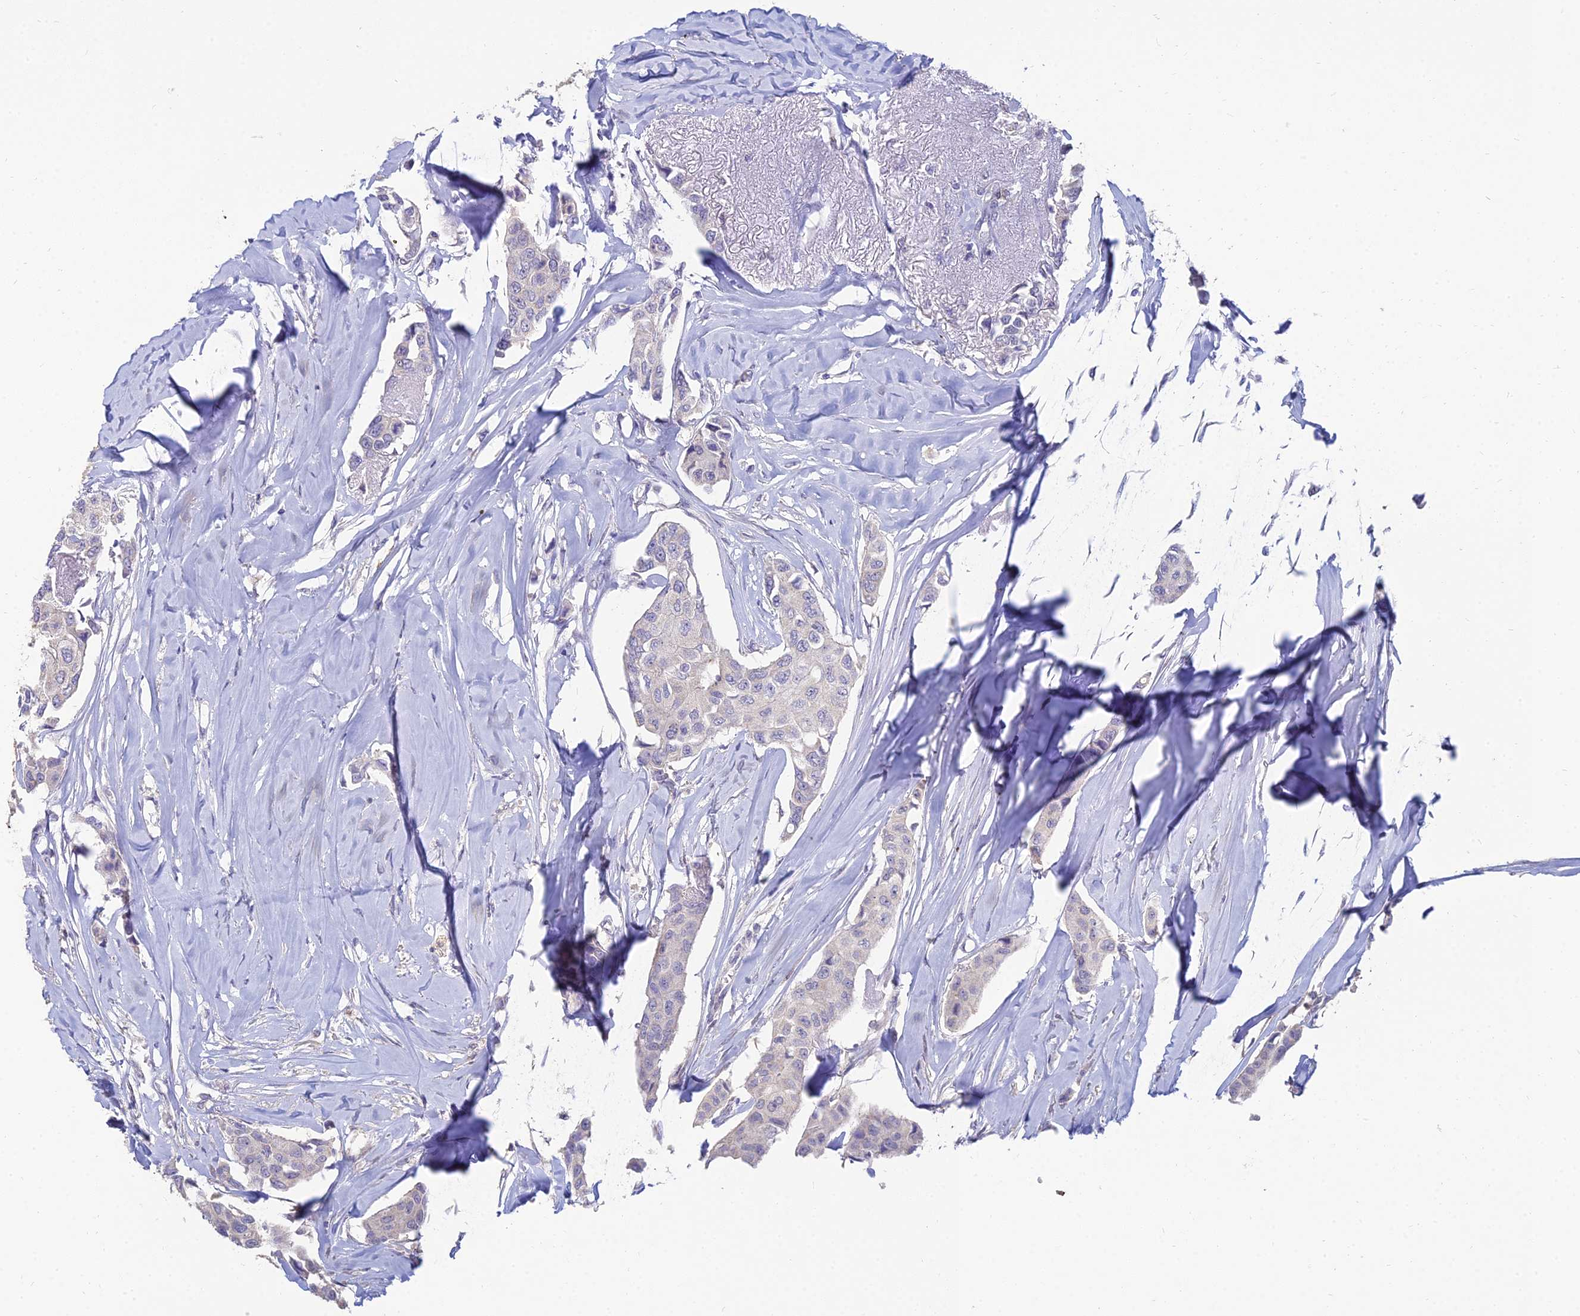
{"staining": {"intensity": "negative", "quantity": "none", "location": "none"}, "tissue": "breast cancer", "cell_type": "Tumor cells", "image_type": "cancer", "snomed": [{"axis": "morphology", "description": "Duct carcinoma"}, {"axis": "topography", "description": "Breast"}], "caption": "High power microscopy histopathology image of an IHC micrograph of breast infiltrating ductal carcinoma, revealing no significant staining in tumor cells. (Immunohistochemistry (ihc), brightfield microscopy, high magnification).", "gene": "NPY", "patient": {"sex": "female", "age": 80}}